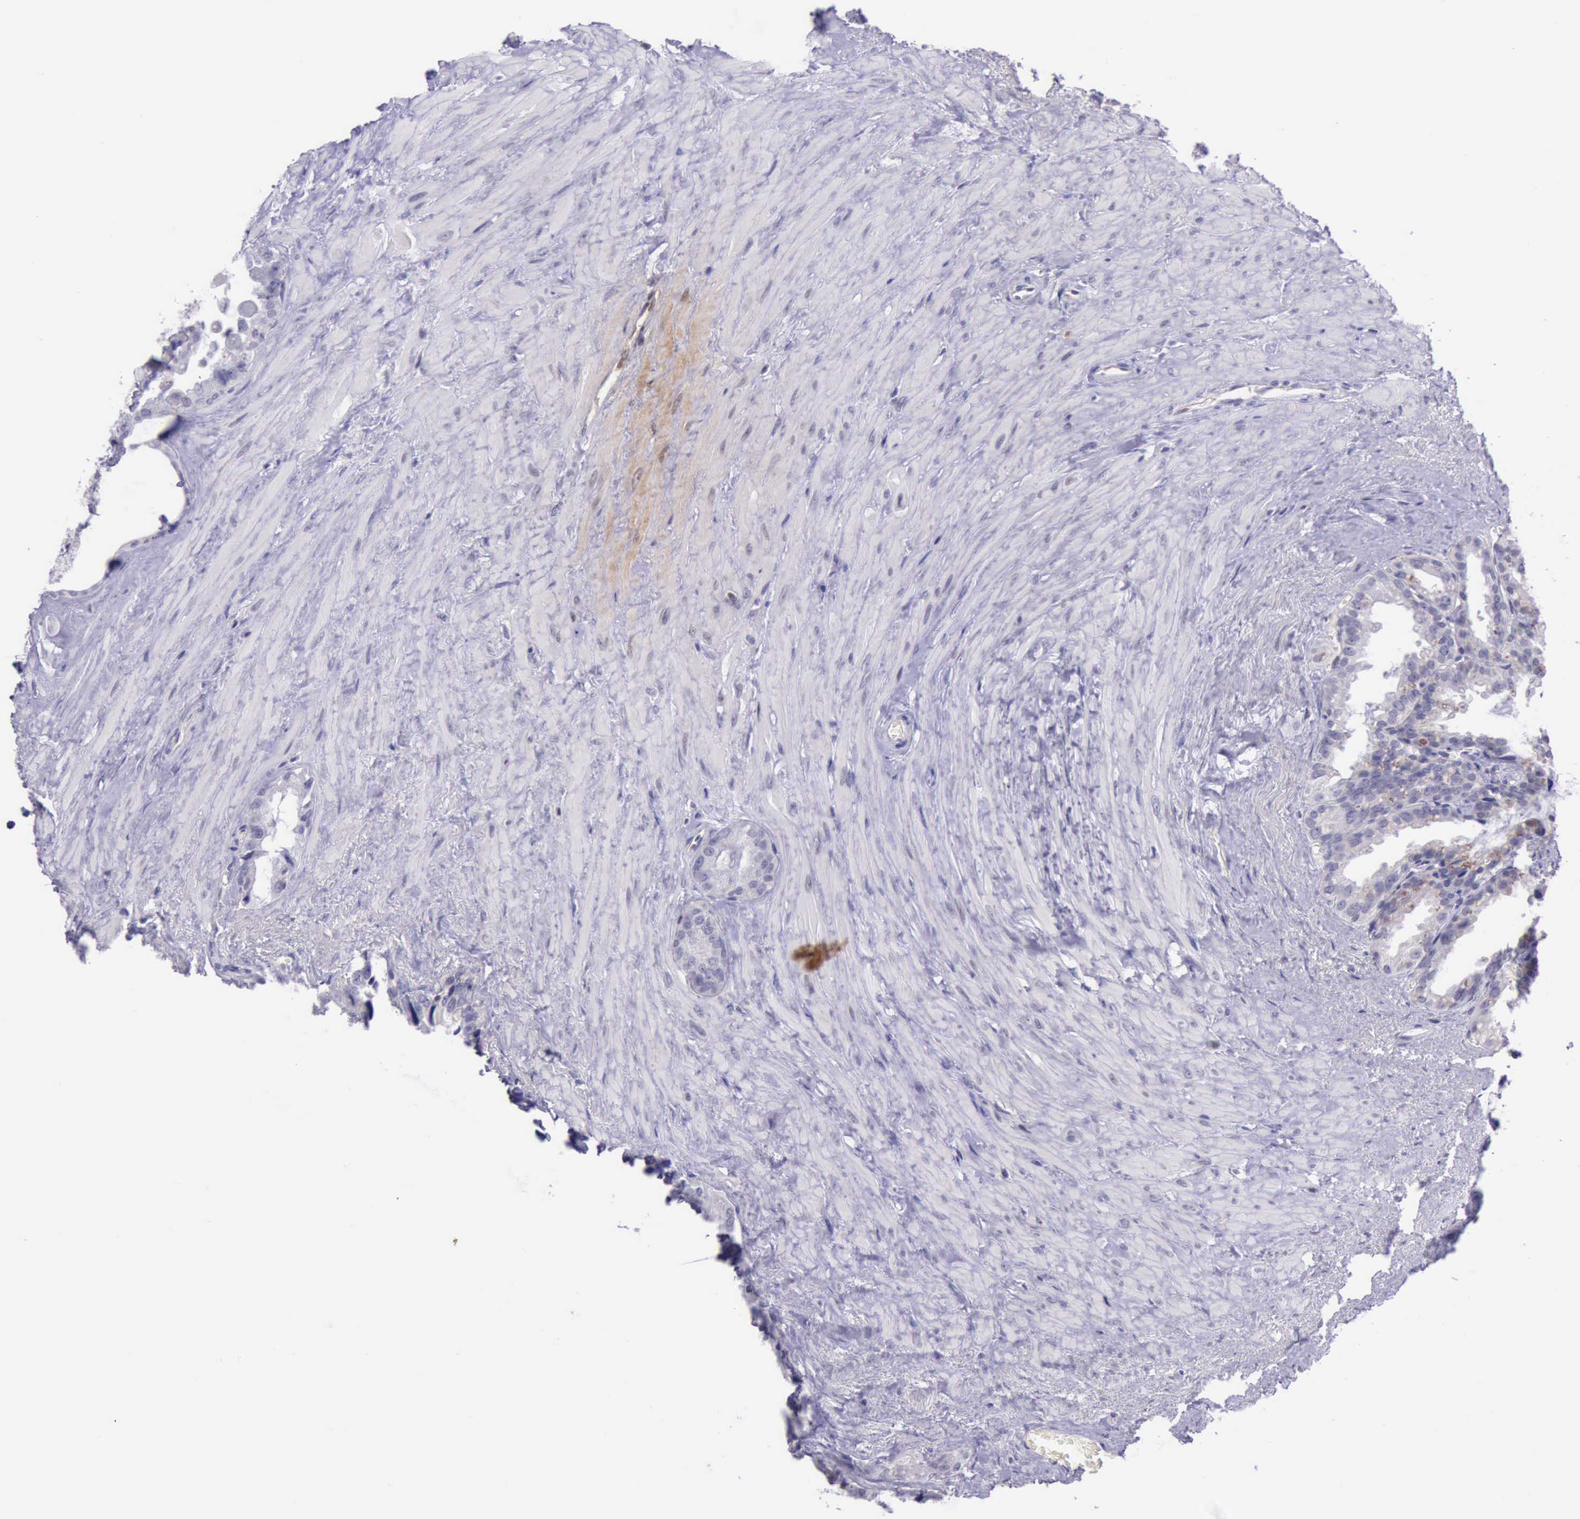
{"staining": {"intensity": "negative", "quantity": "none", "location": "none"}, "tissue": "seminal vesicle", "cell_type": "Glandular cells", "image_type": "normal", "snomed": [{"axis": "morphology", "description": "Normal tissue, NOS"}, {"axis": "topography", "description": "Prostate"}, {"axis": "topography", "description": "Seminal veicle"}], "caption": "Immunohistochemical staining of normal seminal vesicle shows no significant positivity in glandular cells.", "gene": "PARP1", "patient": {"sex": "male", "age": 63}}